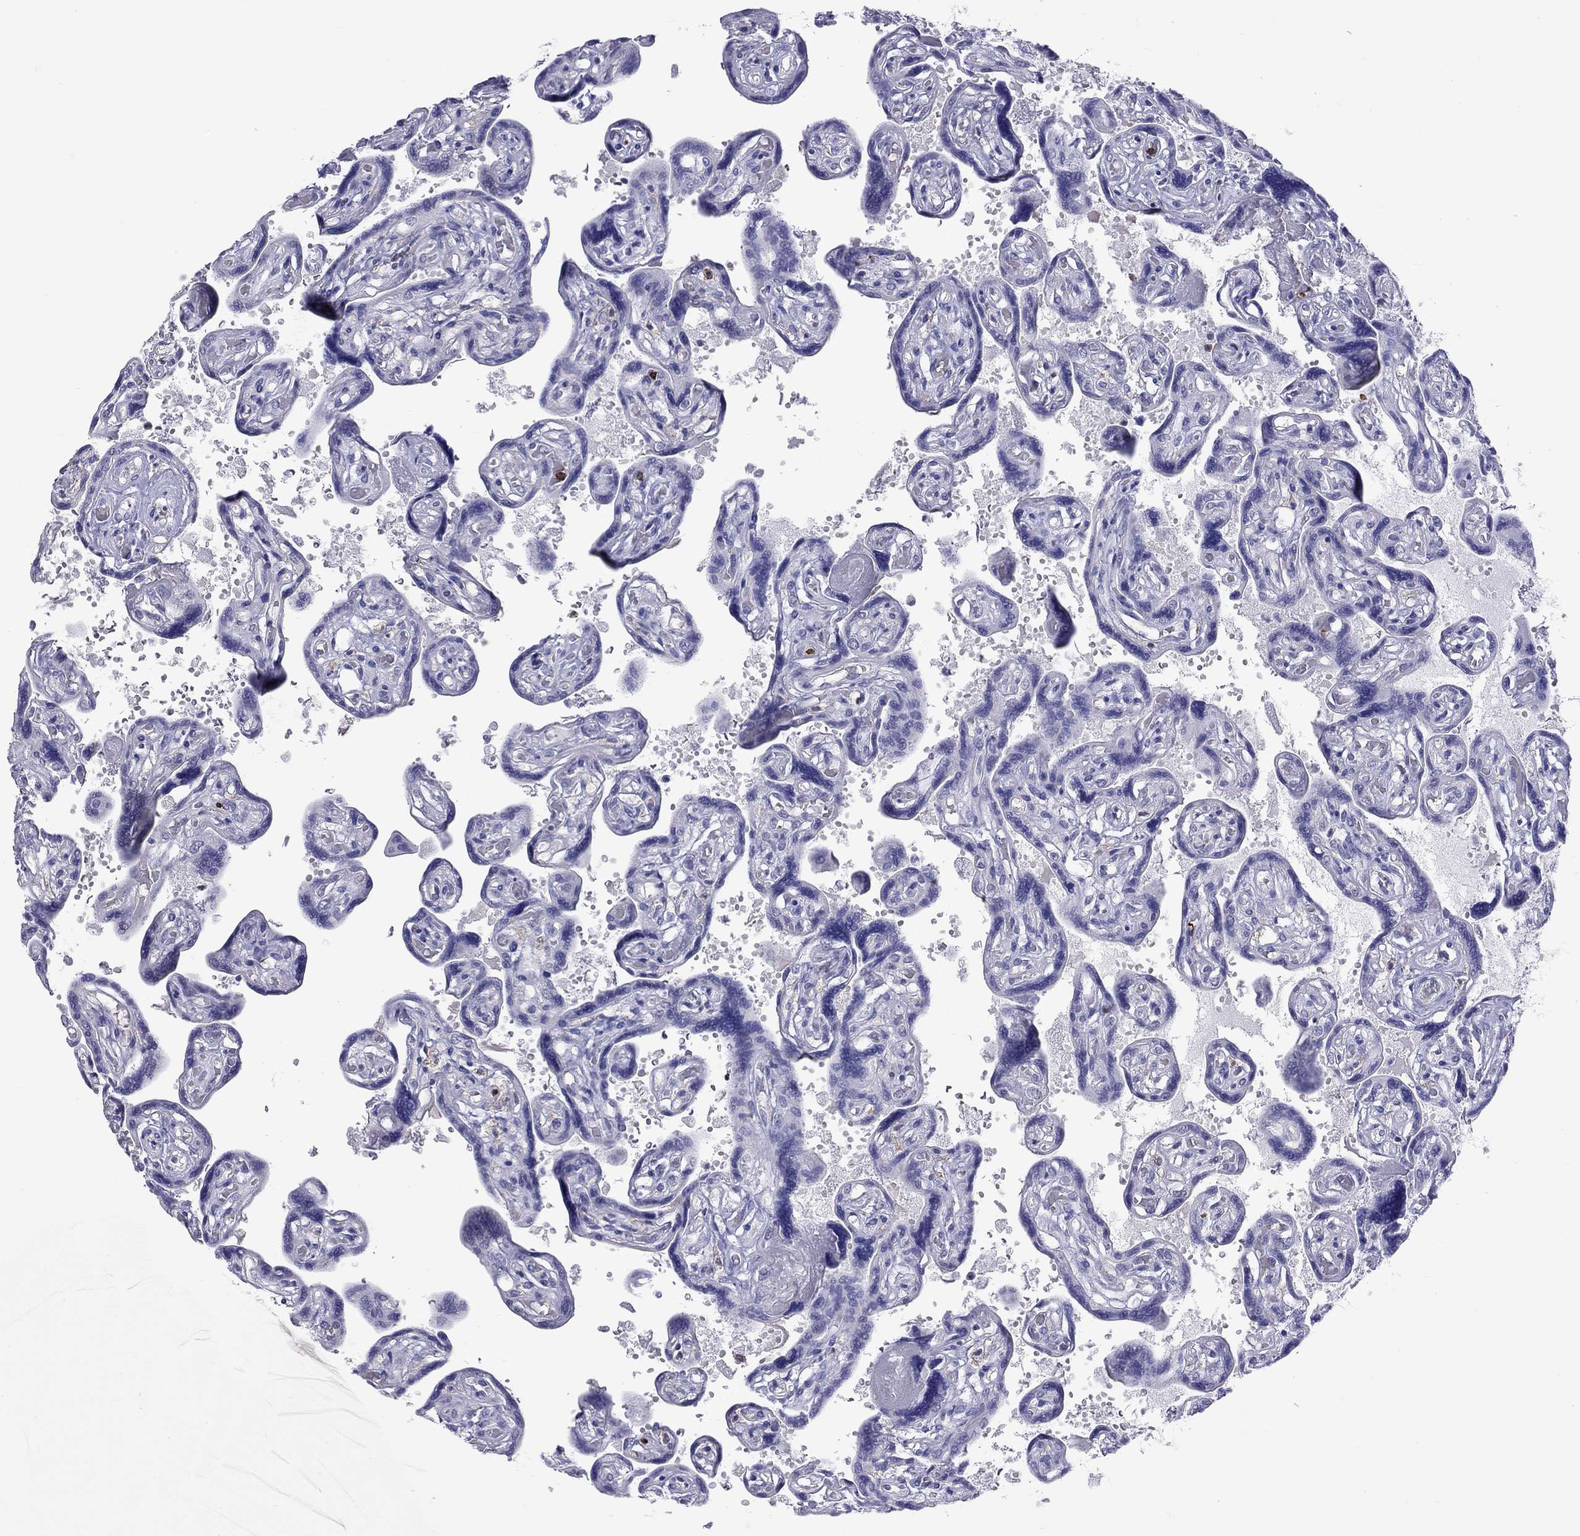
{"staining": {"intensity": "negative", "quantity": "none", "location": "none"}, "tissue": "placenta", "cell_type": "Decidual cells", "image_type": "normal", "snomed": [{"axis": "morphology", "description": "Normal tissue, NOS"}, {"axis": "topography", "description": "Placenta"}], "caption": "DAB immunohistochemical staining of unremarkable placenta exhibits no significant staining in decidual cells. Brightfield microscopy of immunohistochemistry stained with DAB (3,3'-diaminobenzidine) (brown) and hematoxylin (blue), captured at high magnification.", "gene": "ENSG00000288637", "patient": {"sex": "female", "age": 32}}